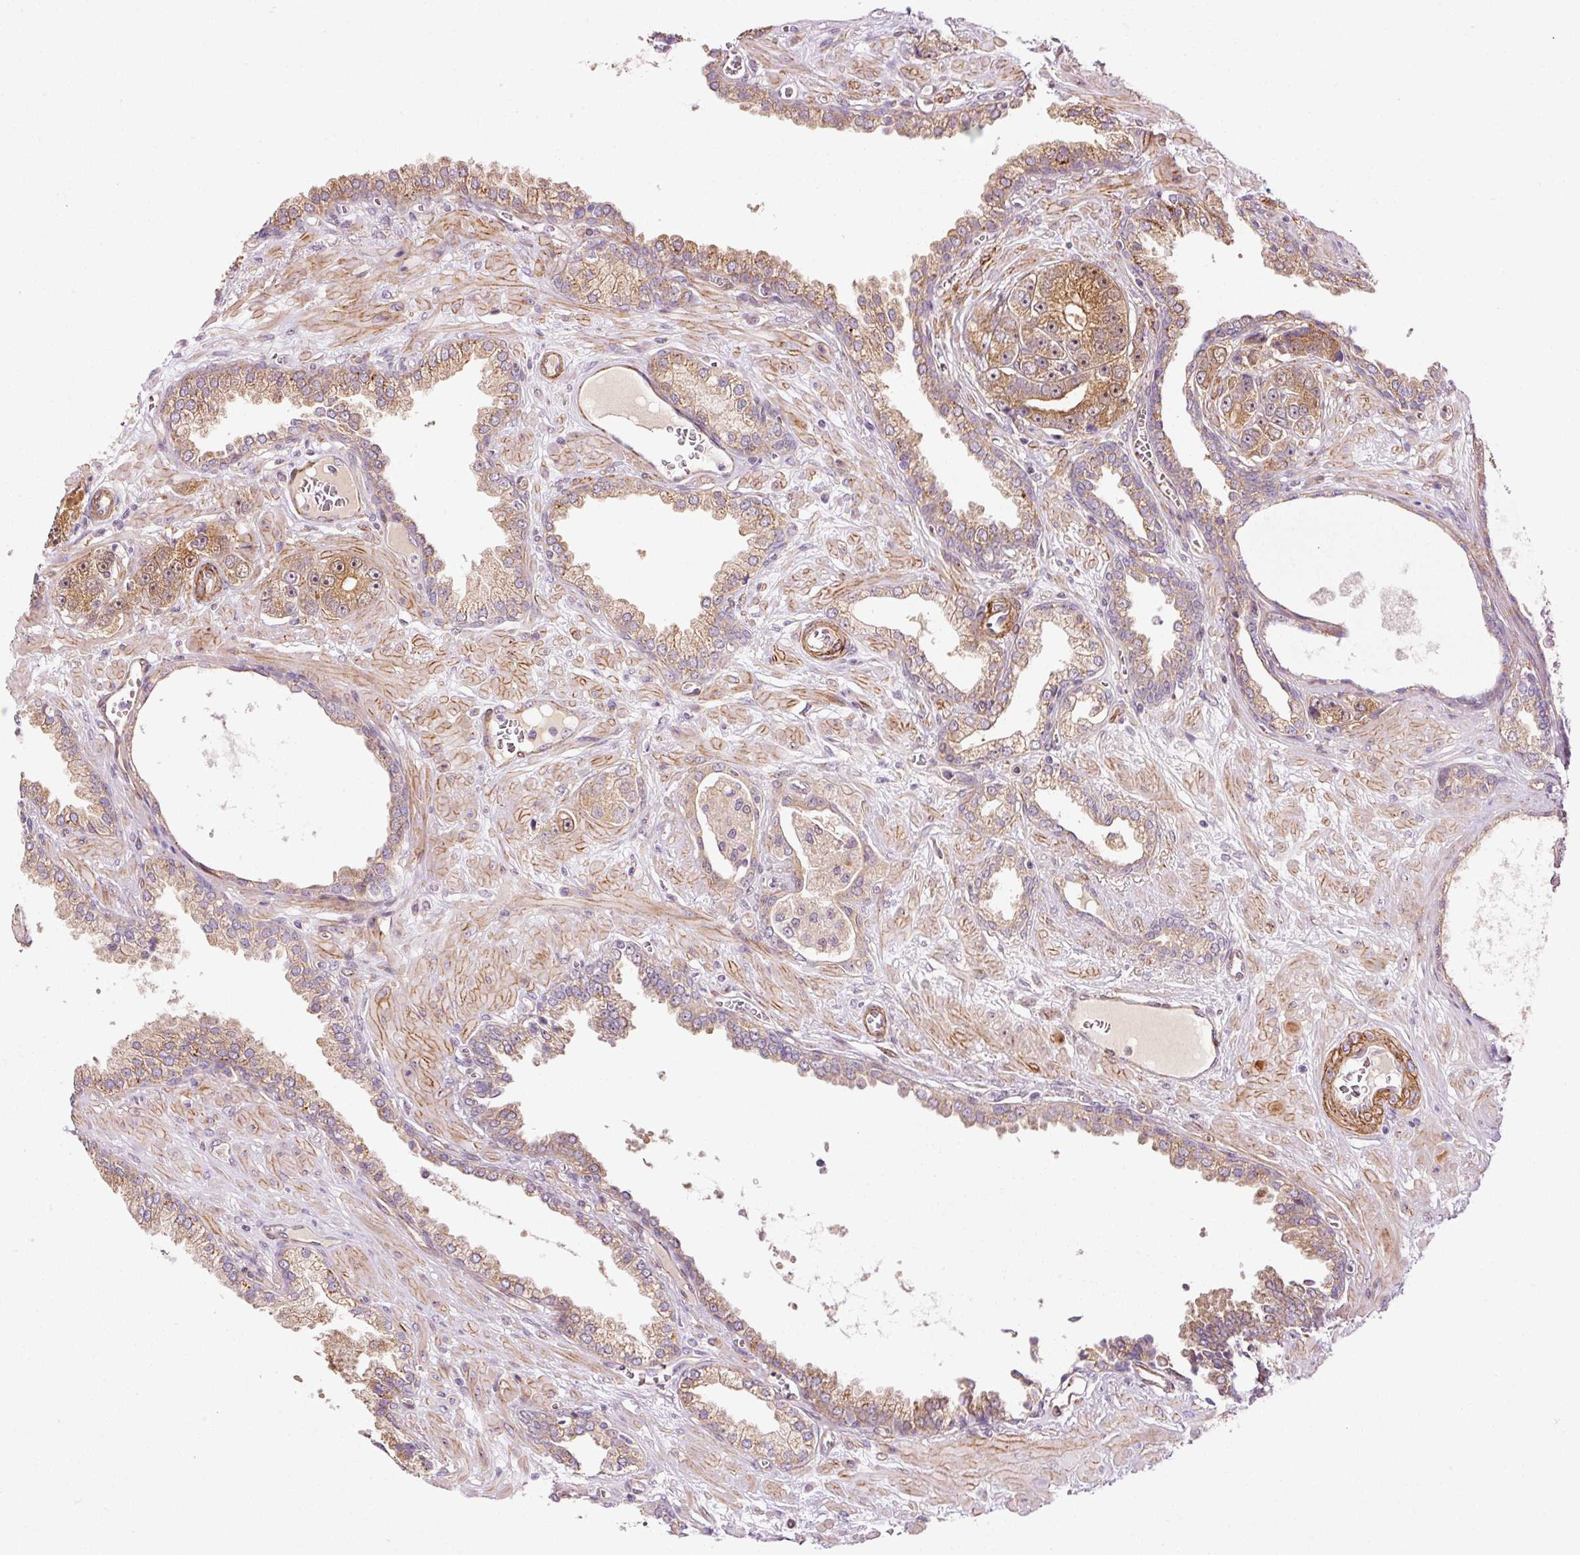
{"staining": {"intensity": "moderate", "quantity": ">75%", "location": "cytoplasmic/membranous,nuclear"}, "tissue": "prostate cancer", "cell_type": "Tumor cells", "image_type": "cancer", "snomed": [{"axis": "morphology", "description": "Adenocarcinoma, High grade"}, {"axis": "topography", "description": "Prostate"}], "caption": "Immunohistochemical staining of prostate adenocarcinoma (high-grade) shows medium levels of moderate cytoplasmic/membranous and nuclear staining in about >75% of tumor cells.", "gene": "PPP1R14B", "patient": {"sex": "male", "age": 71}}